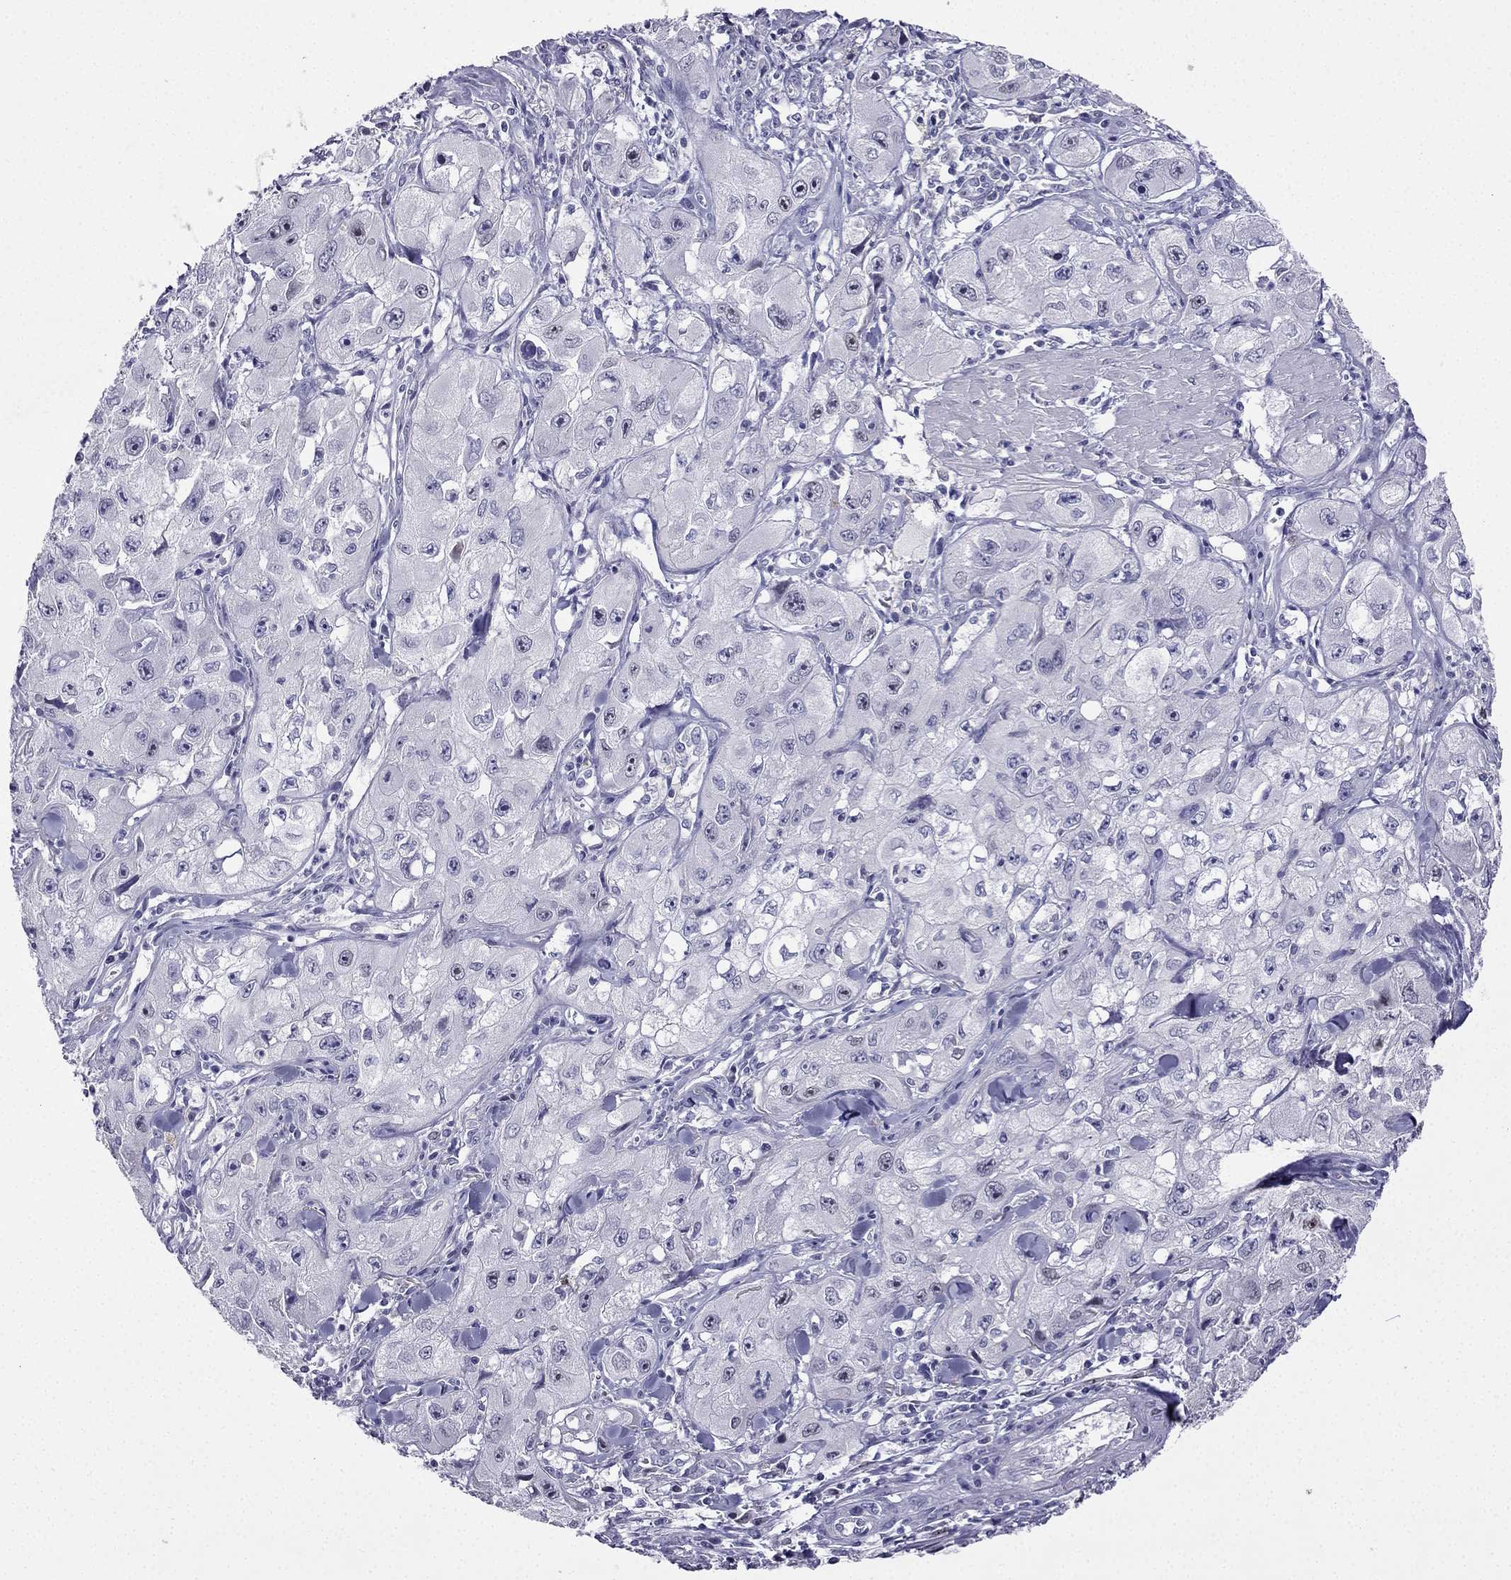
{"staining": {"intensity": "negative", "quantity": "none", "location": "none"}, "tissue": "skin cancer", "cell_type": "Tumor cells", "image_type": "cancer", "snomed": [{"axis": "morphology", "description": "Squamous cell carcinoma, NOS"}, {"axis": "topography", "description": "Skin"}, {"axis": "topography", "description": "Subcutis"}], "caption": "Protein analysis of skin squamous cell carcinoma exhibits no significant expression in tumor cells. (Brightfield microscopy of DAB (3,3'-diaminobenzidine) IHC at high magnification).", "gene": "UHRF1", "patient": {"sex": "male", "age": 73}}